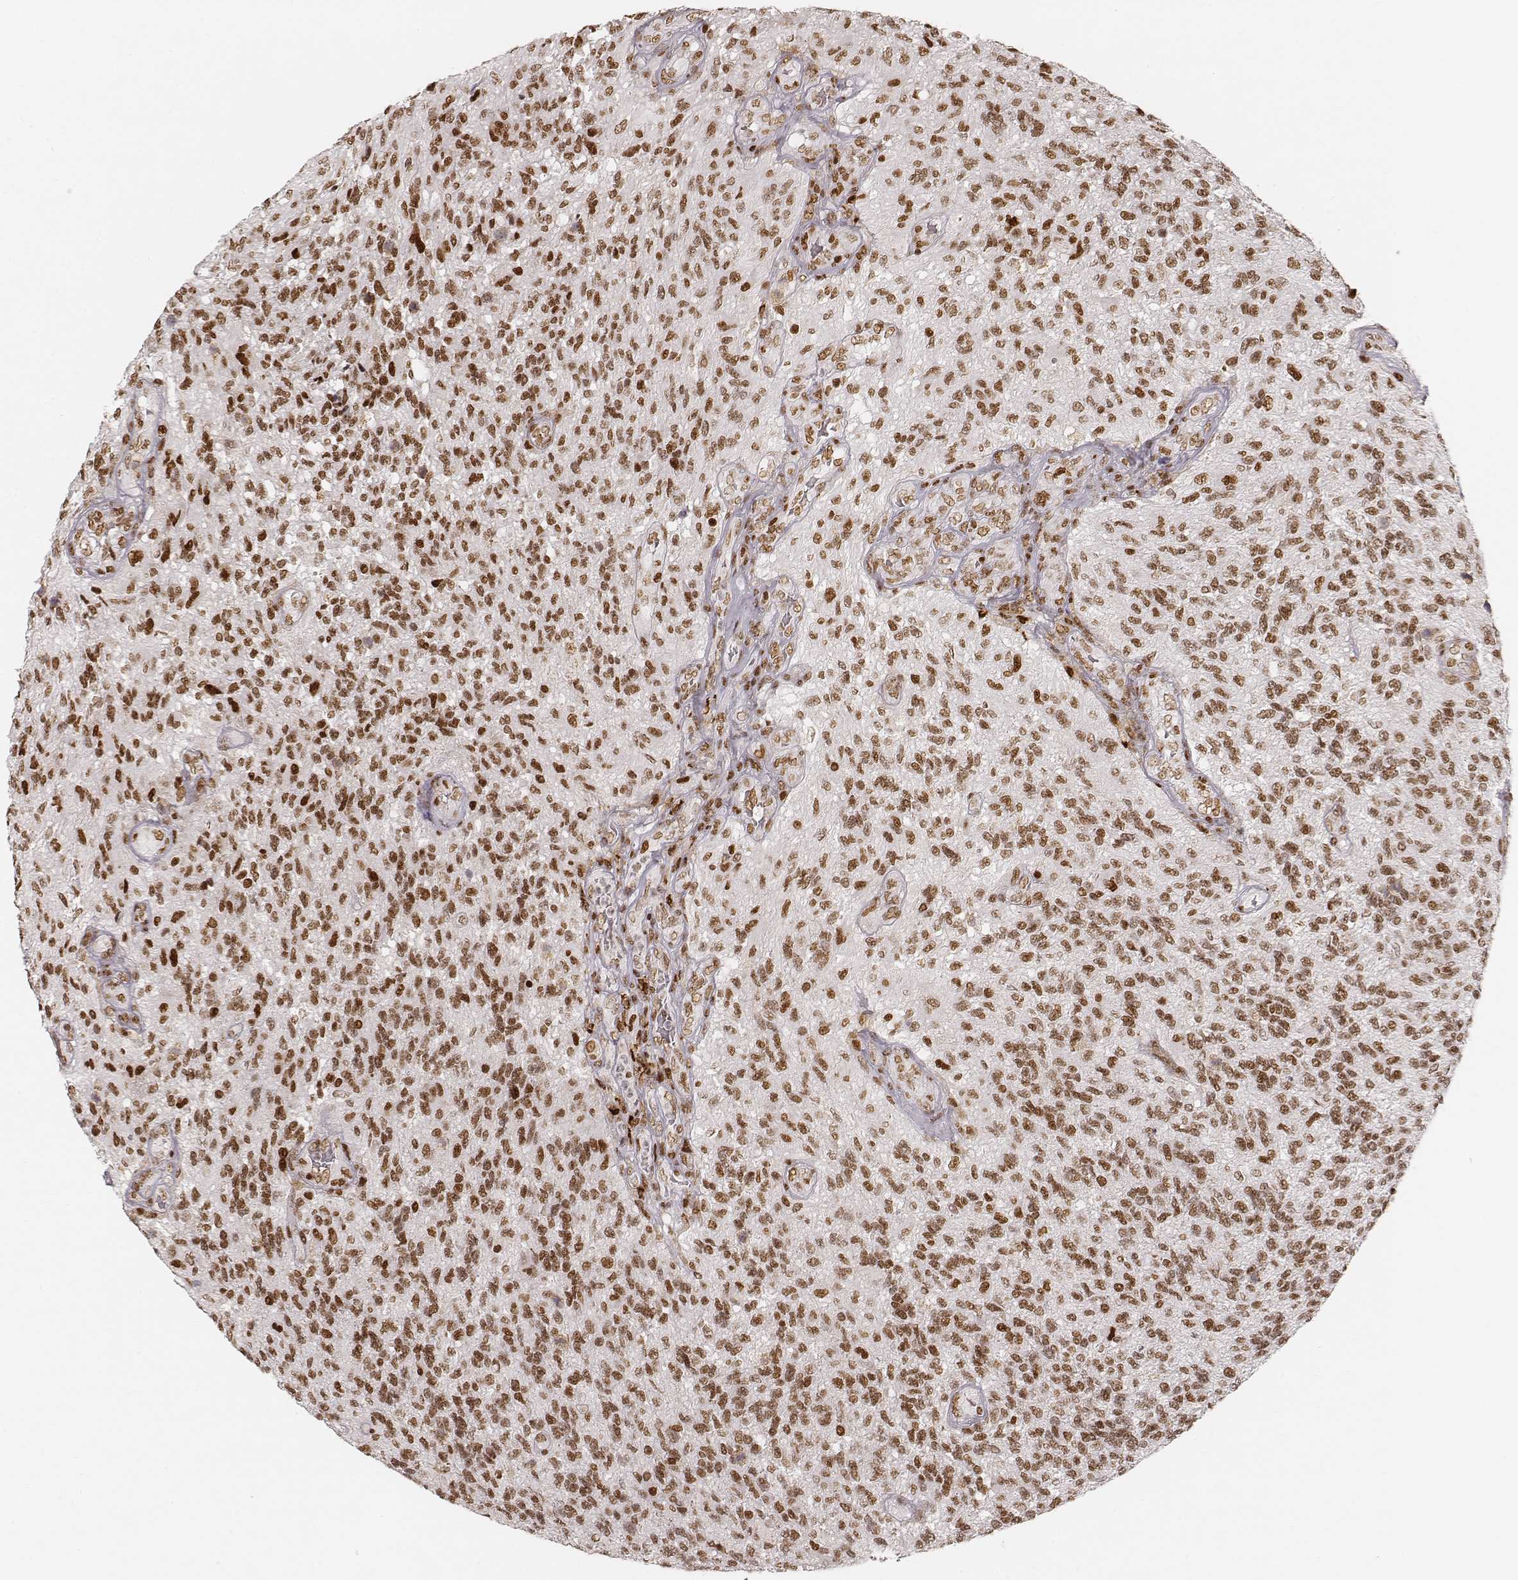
{"staining": {"intensity": "moderate", "quantity": ">75%", "location": "nuclear"}, "tissue": "glioma", "cell_type": "Tumor cells", "image_type": "cancer", "snomed": [{"axis": "morphology", "description": "Glioma, malignant, High grade"}, {"axis": "topography", "description": "Brain"}], "caption": "High-power microscopy captured an IHC micrograph of glioma, revealing moderate nuclear expression in approximately >75% of tumor cells. The protein of interest is stained brown, and the nuclei are stained in blue (DAB (3,3'-diaminobenzidine) IHC with brightfield microscopy, high magnification).", "gene": "HNRNPC", "patient": {"sex": "male", "age": 56}}